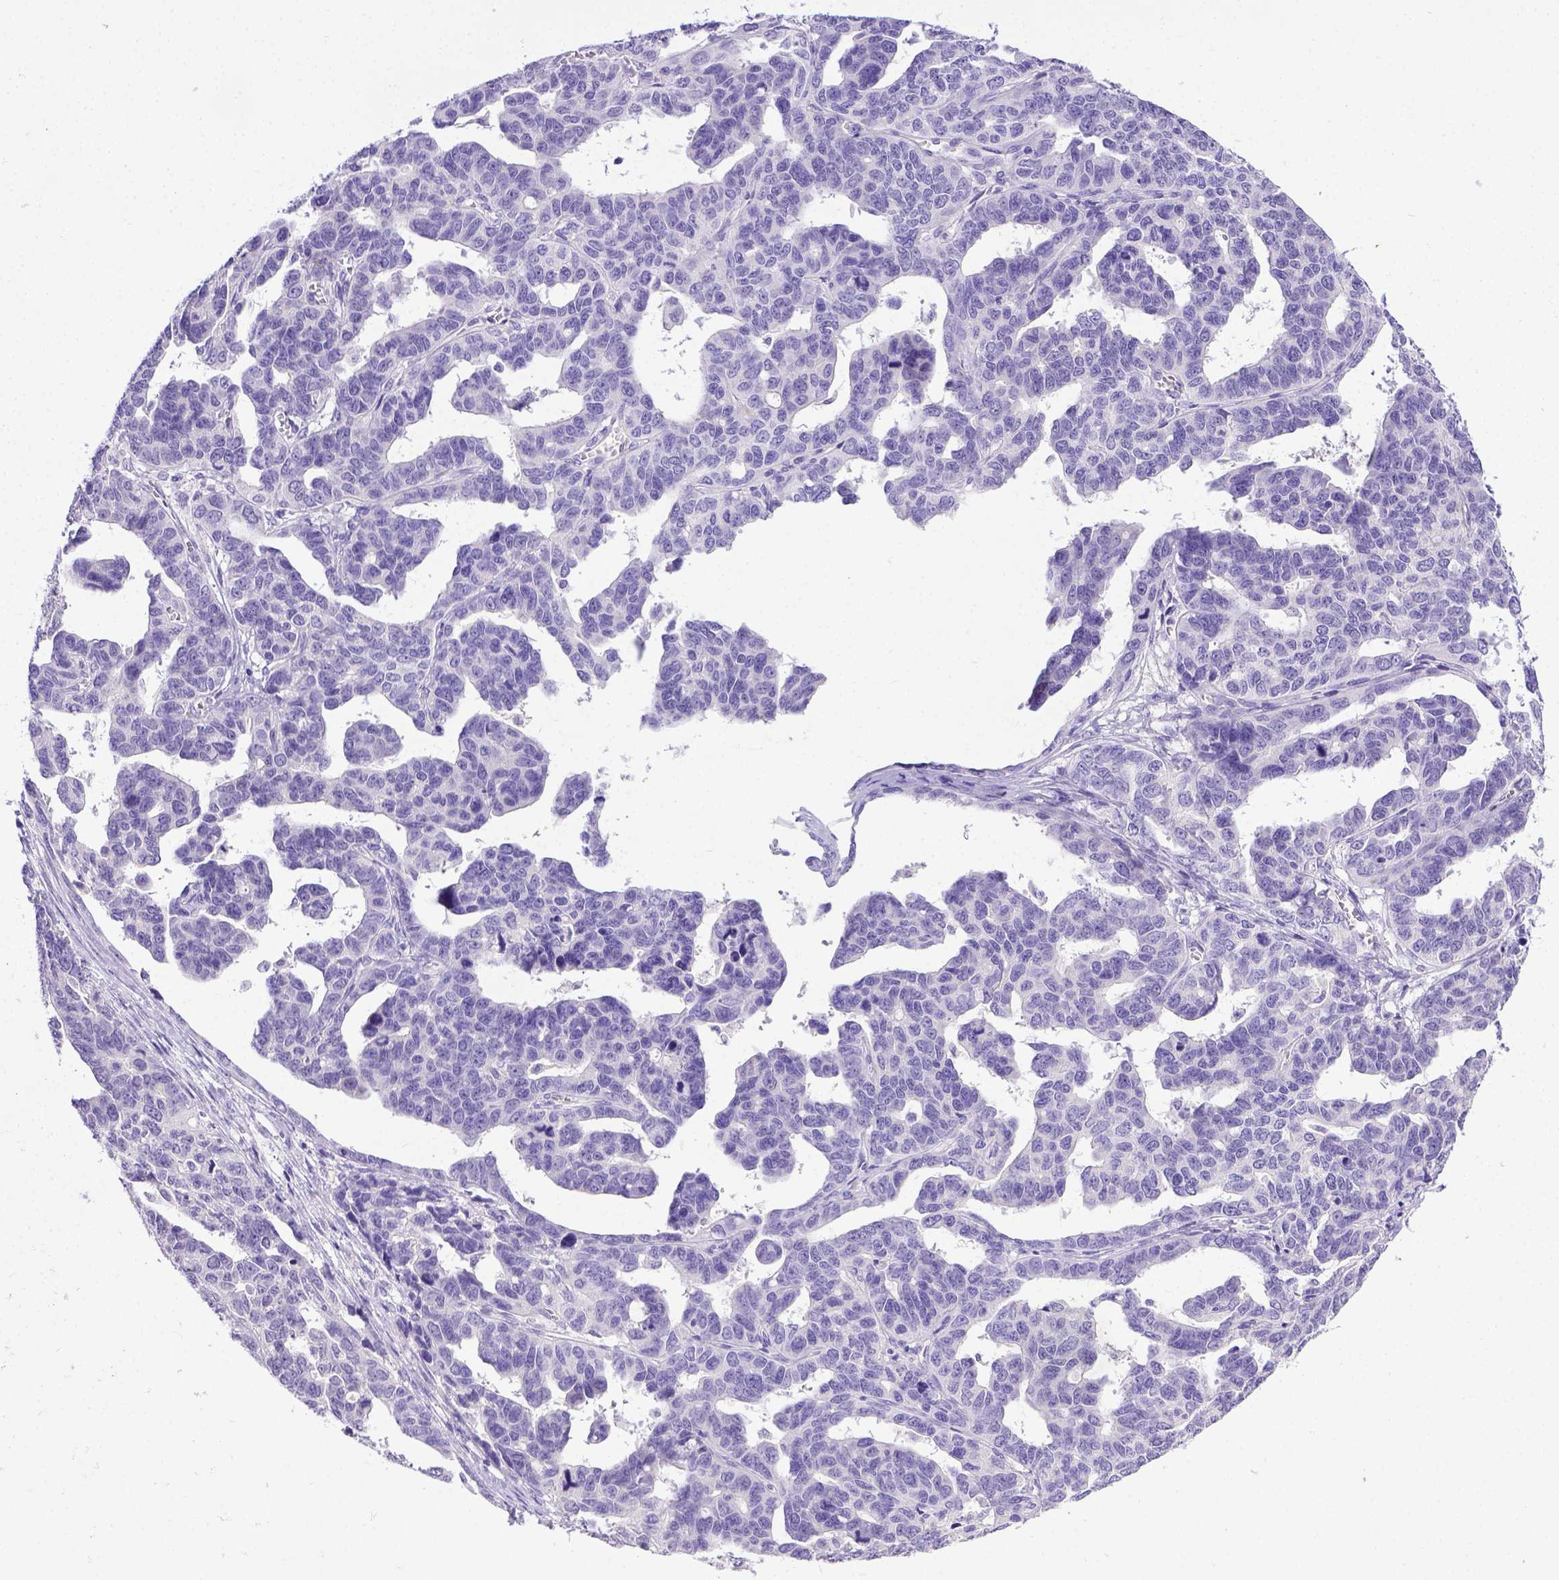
{"staining": {"intensity": "negative", "quantity": "none", "location": "none"}, "tissue": "ovarian cancer", "cell_type": "Tumor cells", "image_type": "cancer", "snomed": [{"axis": "morphology", "description": "Cystadenocarcinoma, serous, NOS"}, {"axis": "topography", "description": "Ovary"}], "caption": "This is an immunohistochemistry (IHC) micrograph of human serous cystadenocarcinoma (ovarian). There is no staining in tumor cells.", "gene": "B3GAT1", "patient": {"sex": "female", "age": 69}}